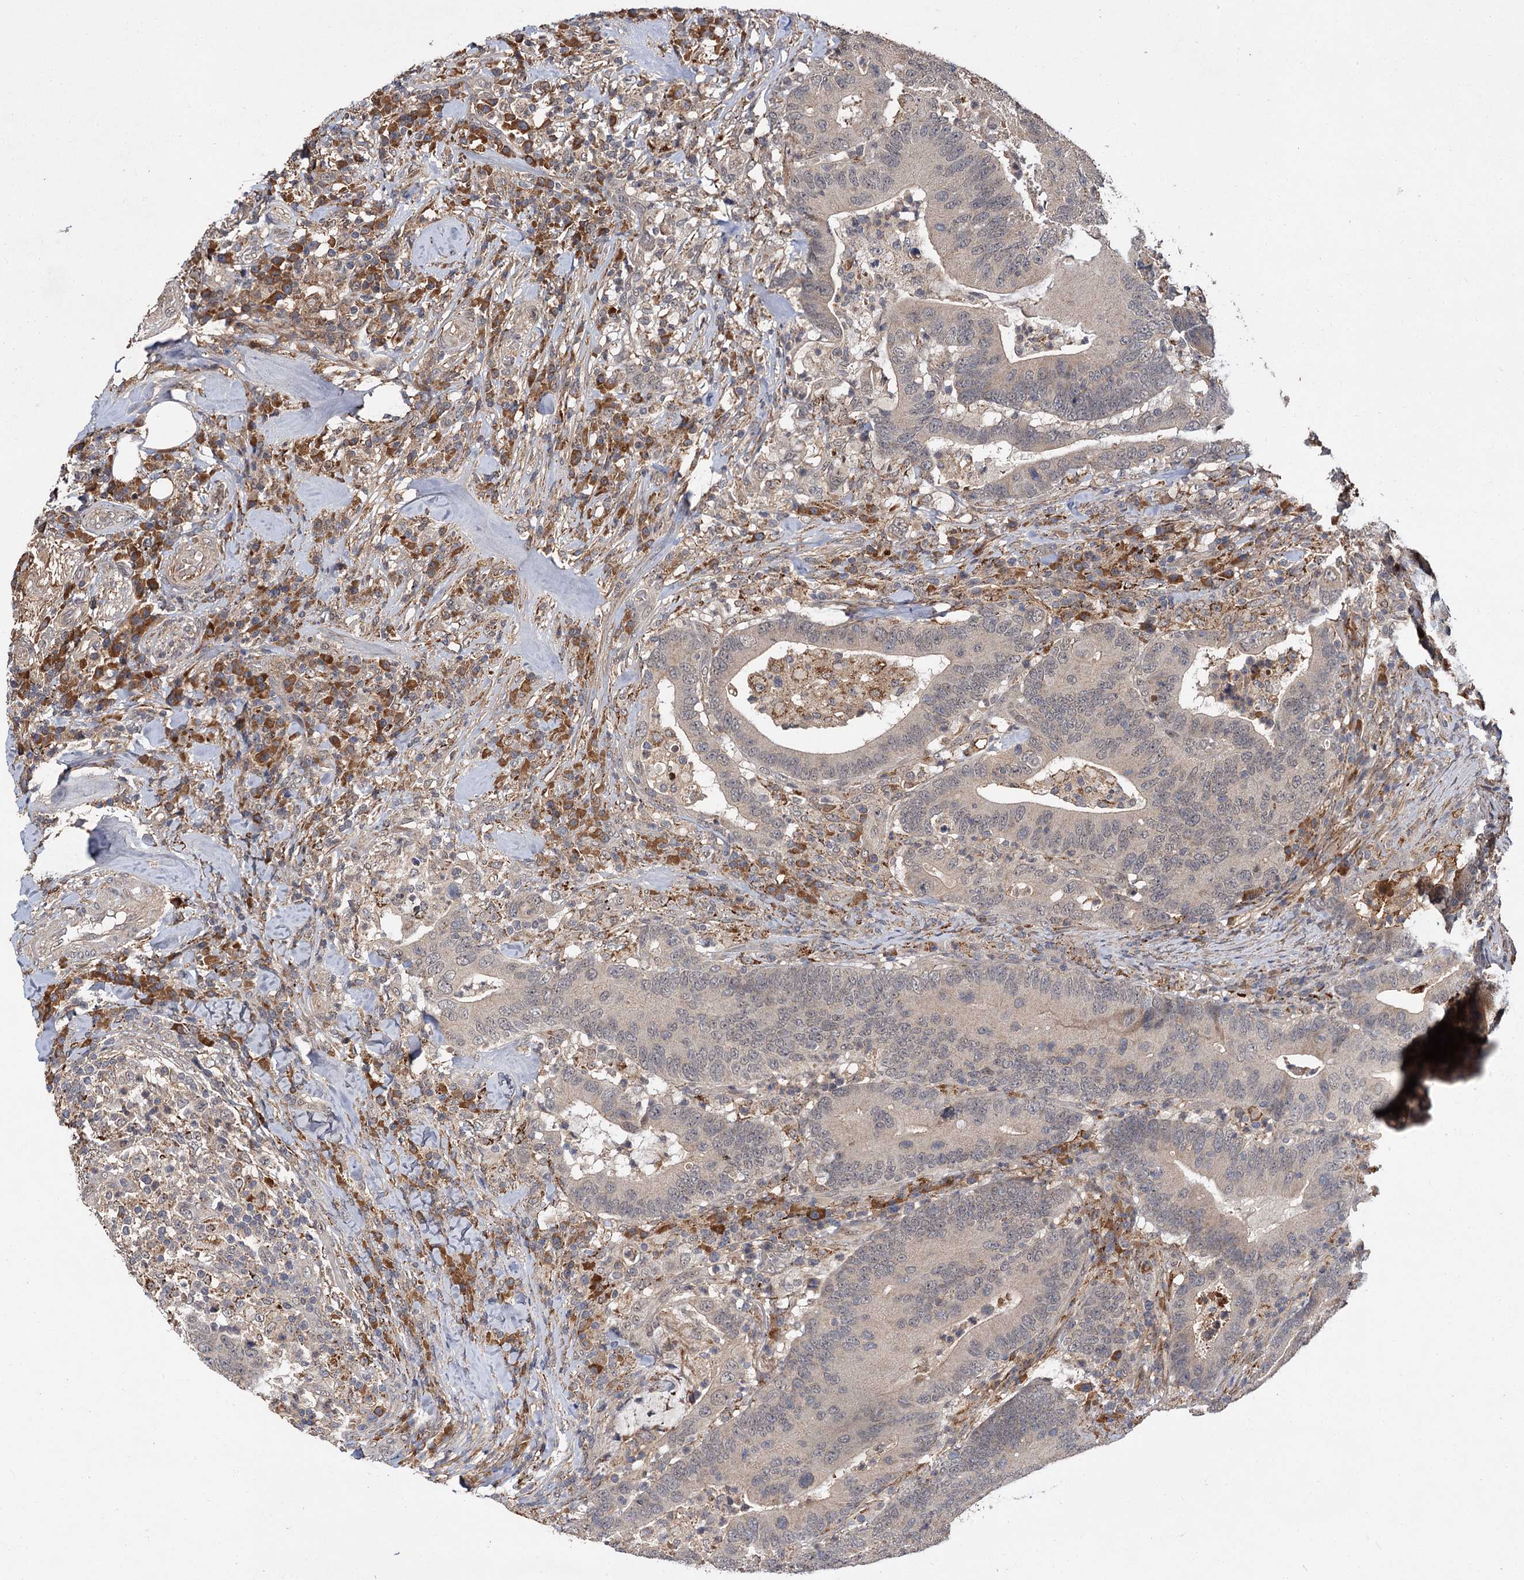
{"staining": {"intensity": "negative", "quantity": "none", "location": "none"}, "tissue": "colorectal cancer", "cell_type": "Tumor cells", "image_type": "cancer", "snomed": [{"axis": "morphology", "description": "Adenocarcinoma, NOS"}, {"axis": "topography", "description": "Colon"}], "caption": "An immunohistochemistry (IHC) micrograph of adenocarcinoma (colorectal) is shown. There is no staining in tumor cells of adenocarcinoma (colorectal).", "gene": "MBD6", "patient": {"sex": "female", "age": 66}}